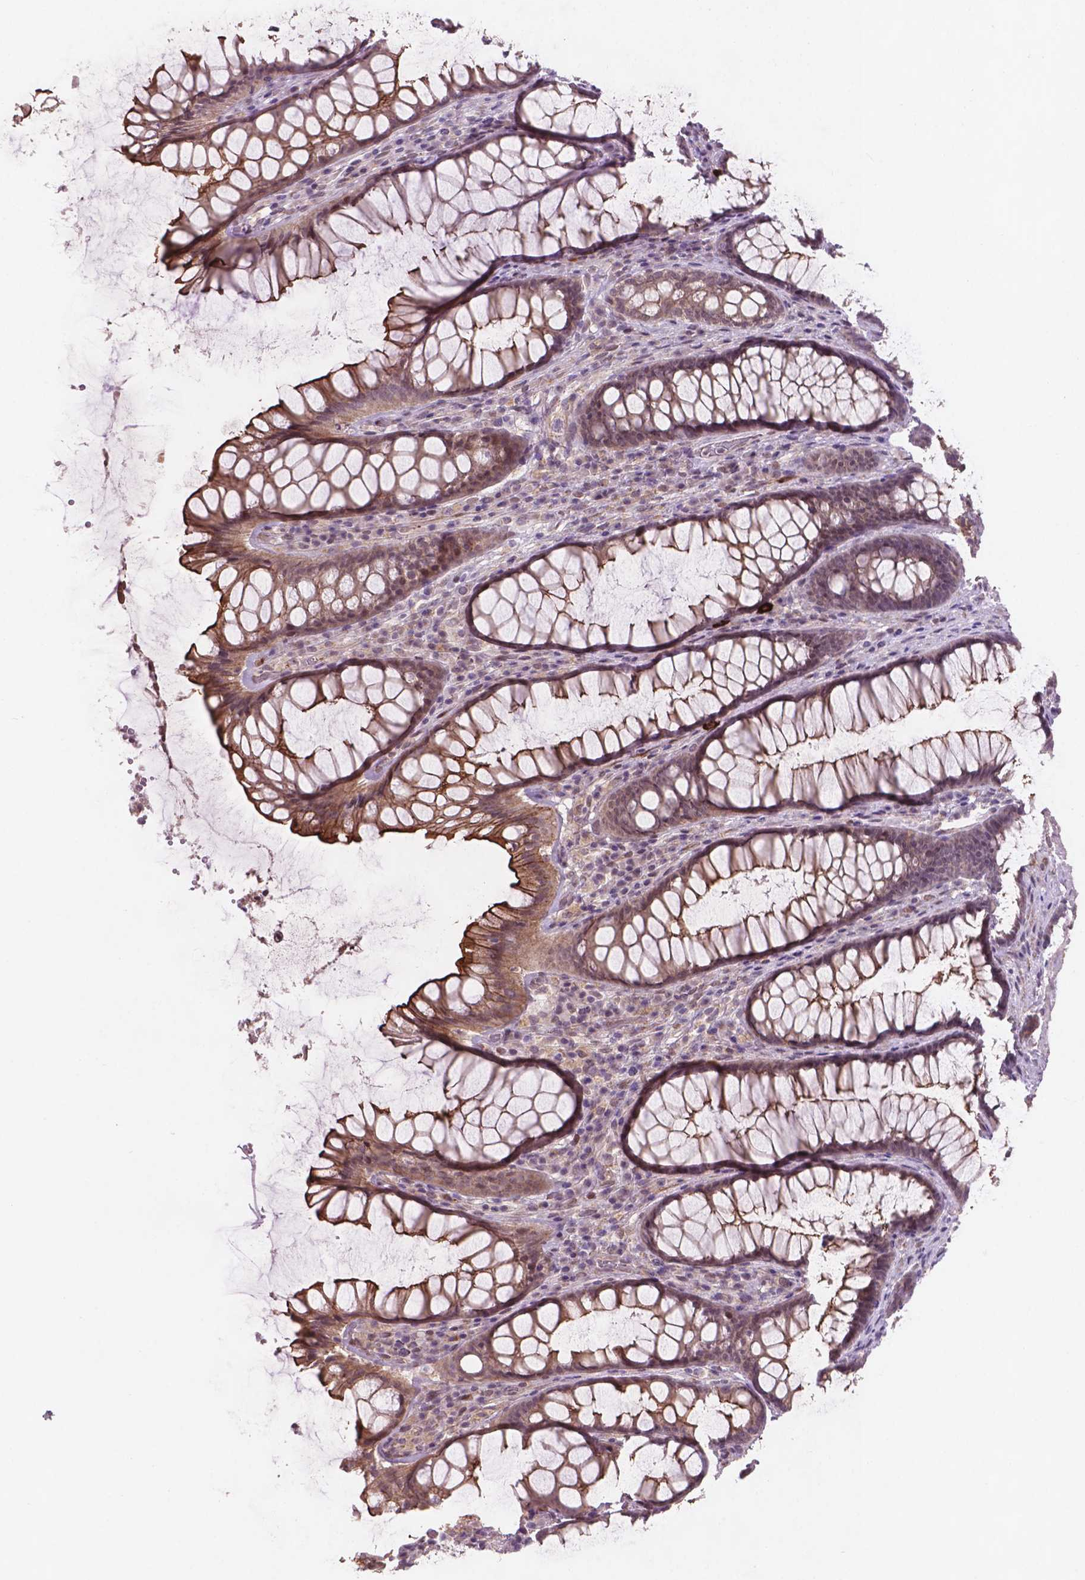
{"staining": {"intensity": "moderate", "quantity": "<25%", "location": "cytoplasmic/membranous"}, "tissue": "rectum", "cell_type": "Glandular cells", "image_type": "normal", "snomed": [{"axis": "morphology", "description": "Normal tissue, NOS"}, {"axis": "topography", "description": "Rectum"}], "caption": "Immunohistochemical staining of benign rectum reveals low levels of moderate cytoplasmic/membranous staining in about <25% of glandular cells.", "gene": "GXYLT2", "patient": {"sex": "male", "age": 72}}